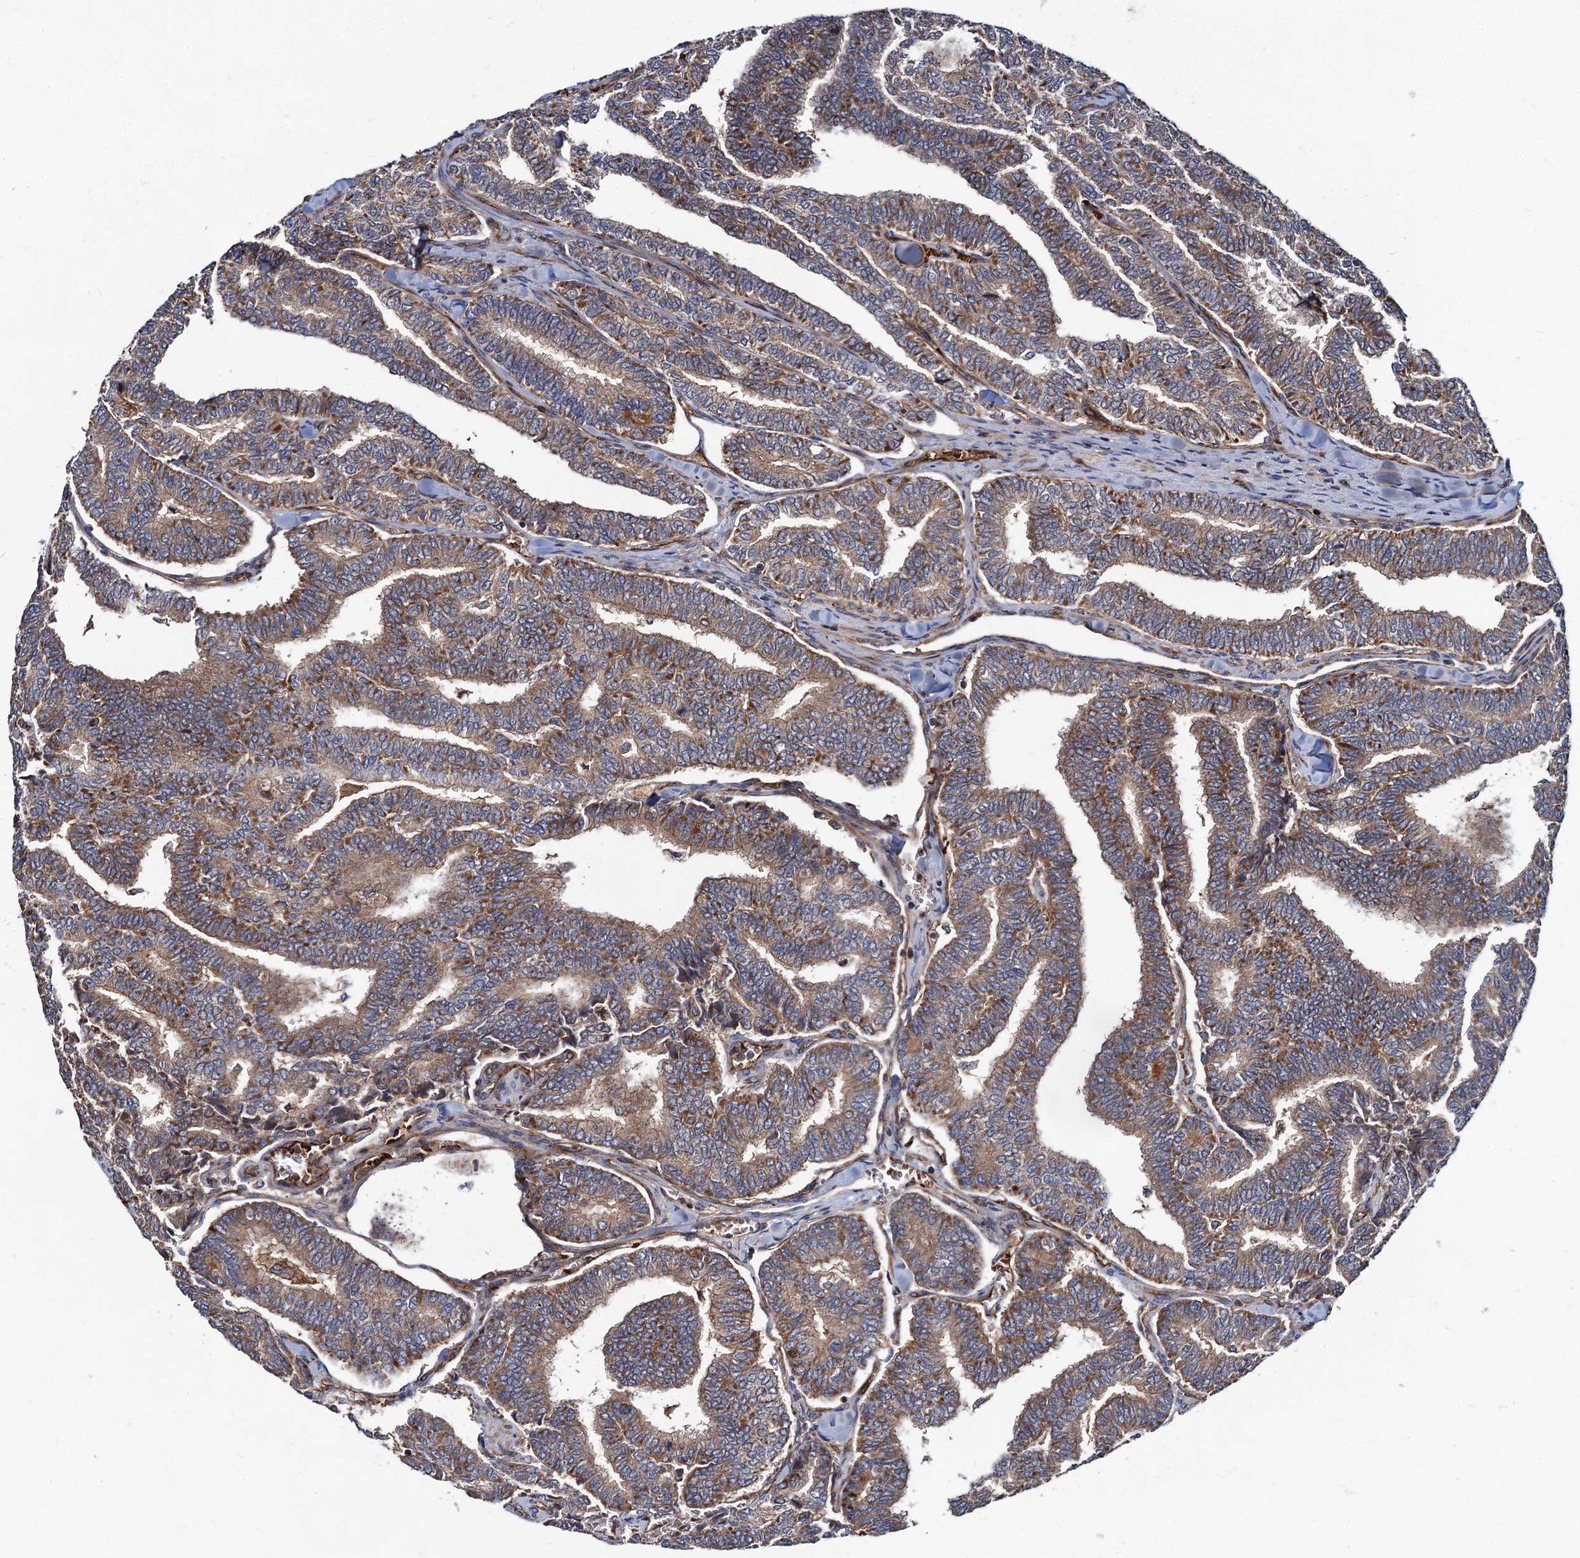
{"staining": {"intensity": "moderate", "quantity": ">75%", "location": "cytoplasmic/membranous"}, "tissue": "thyroid cancer", "cell_type": "Tumor cells", "image_type": "cancer", "snomed": [{"axis": "morphology", "description": "Papillary adenocarcinoma, NOS"}, {"axis": "topography", "description": "Thyroid gland"}], "caption": "There is medium levels of moderate cytoplasmic/membranous staining in tumor cells of papillary adenocarcinoma (thyroid), as demonstrated by immunohistochemical staining (brown color).", "gene": "KXD1", "patient": {"sex": "female", "age": 35}}